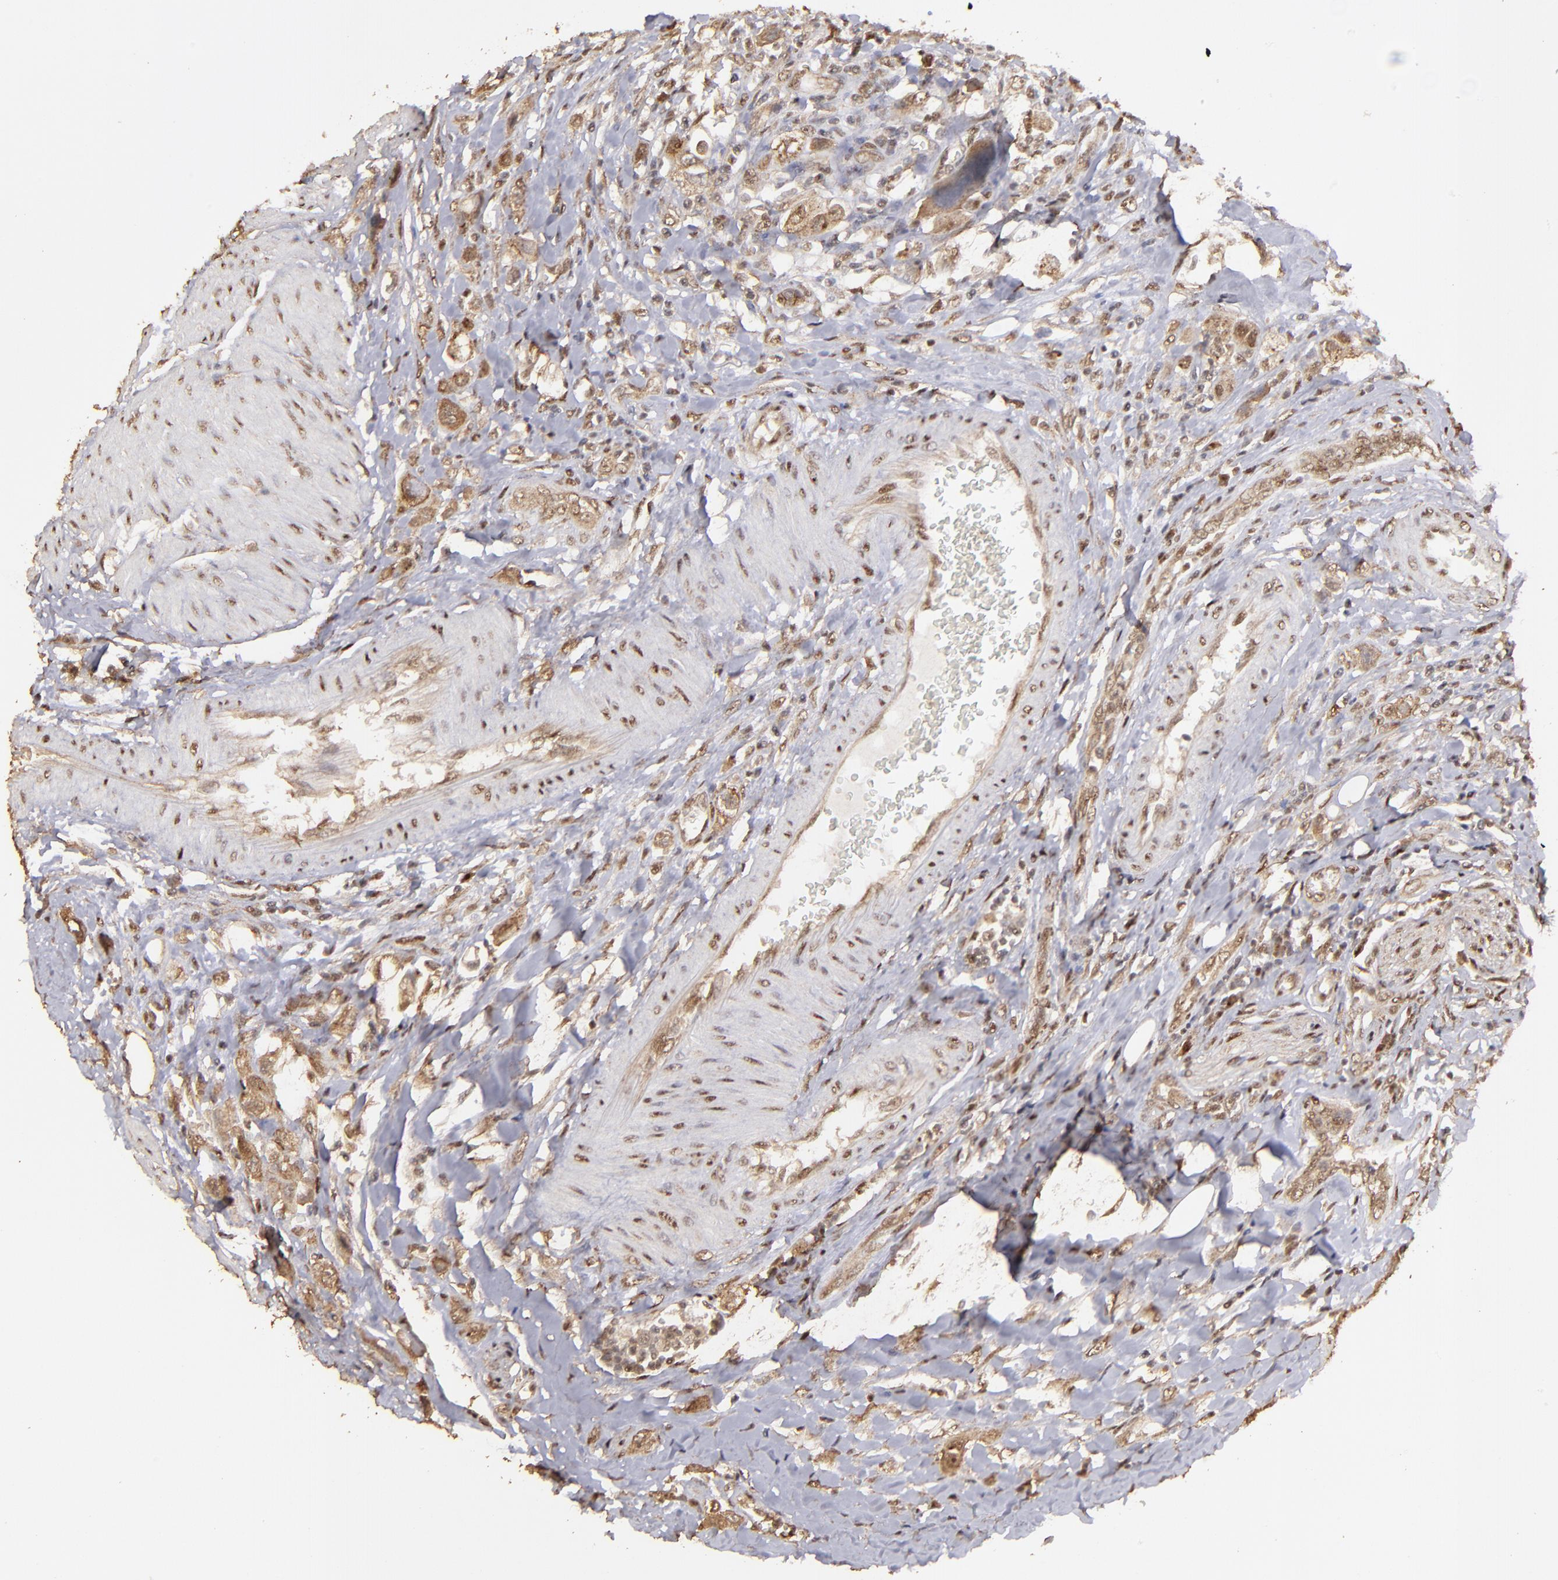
{"staining": {"intensity": "weak", "quantity": ">75%", "location": "cytoplasmic/membranous"}, "tissue": "urothelial cancer", "cell_type": "Tumor cells", "image_type": "cancer", "snomed": [{"axis": "morphology", "description": "Urothelial carcinoma, High grade"}, {"axis": "topography", "description": "Urinary bladder"}], "caption": "Immunohistochemistry (IHC) image of human urothelial cancer stained for a protein (brown), which shows low levels of weak cytoplasmic/membranous positivity in about >75% of tumor cells.", "gene": "ARNT", "patient": {"sex": "male", "age": 50}}